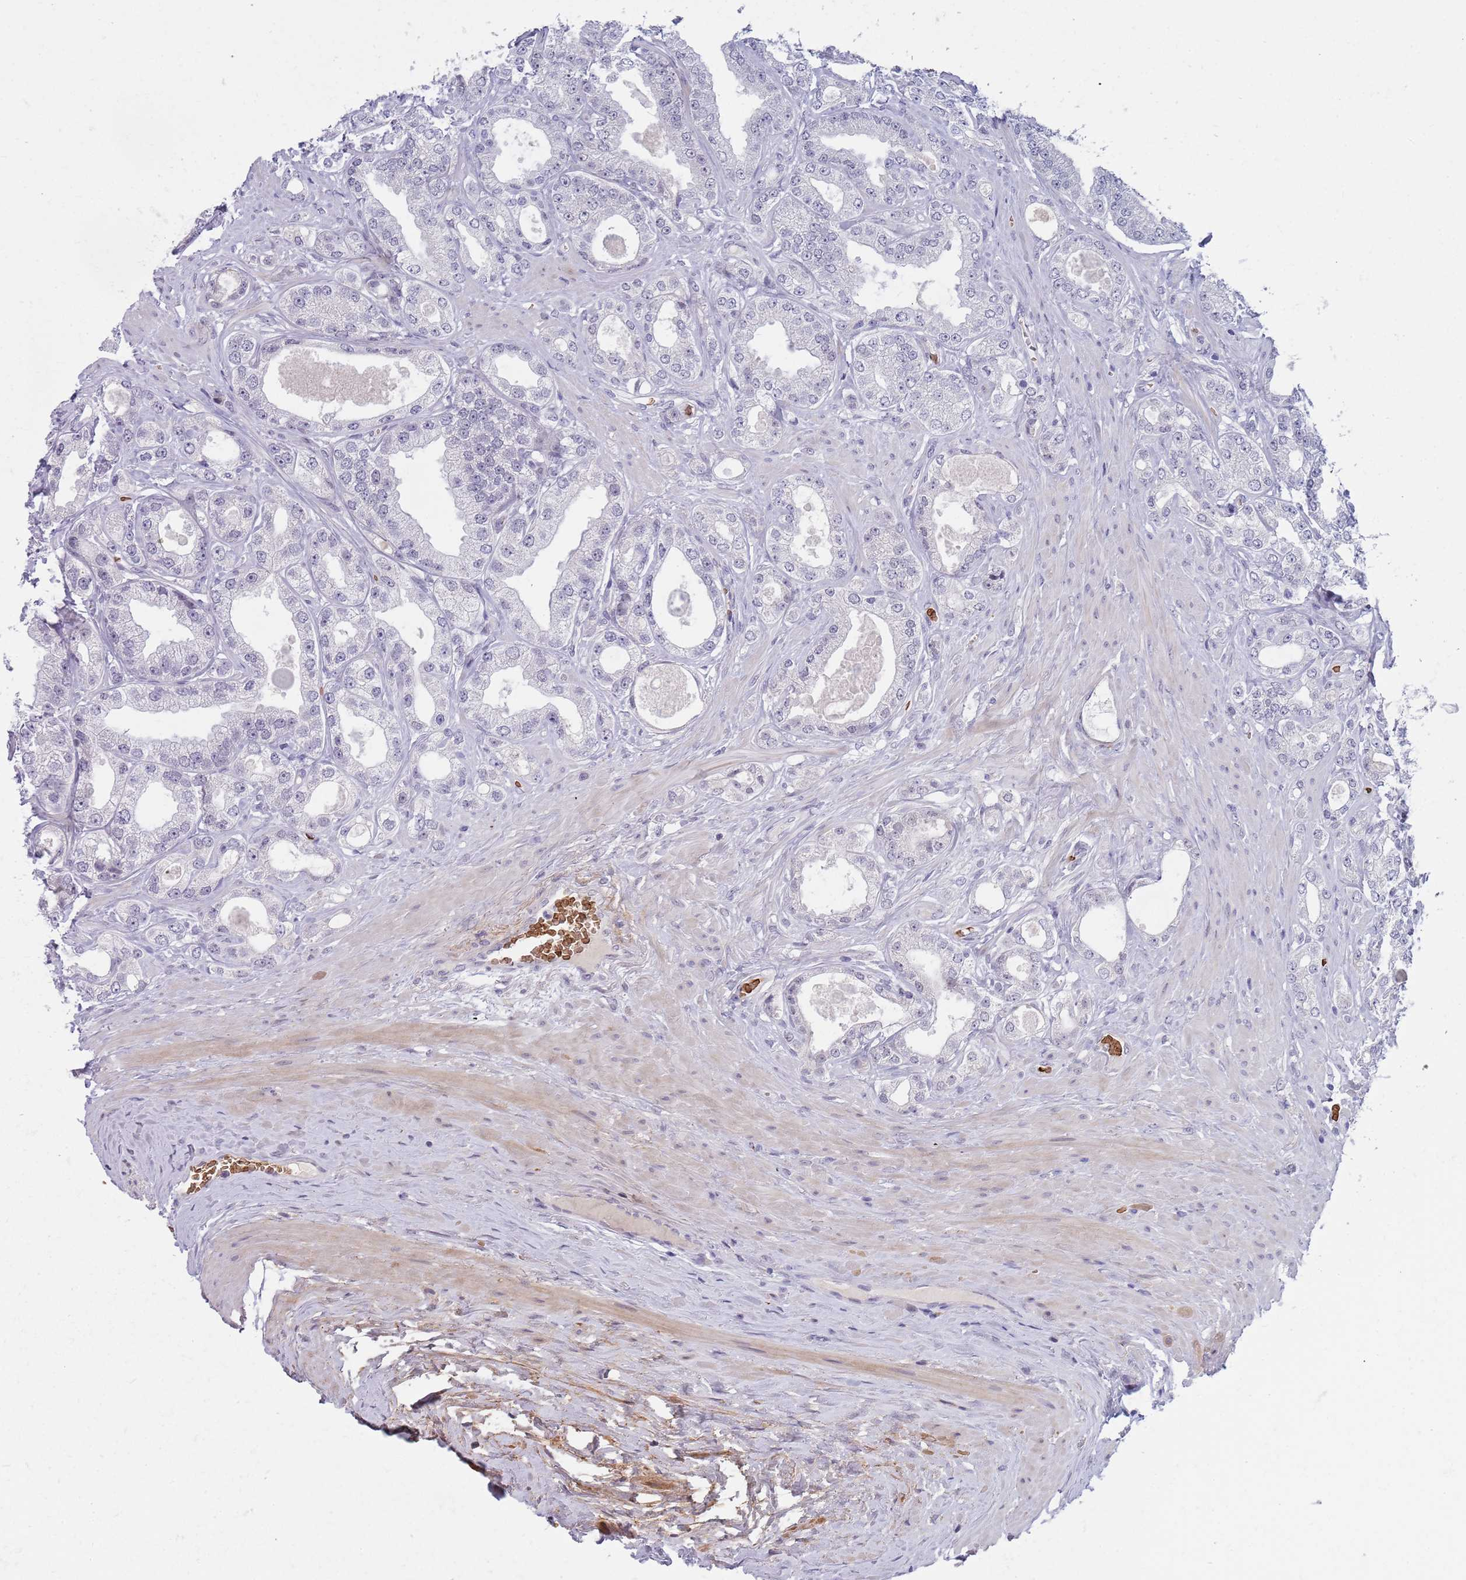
{"staining": {"intensity": "negative", "quantity": "none", "location": "none"}, "tissue": "prostate cancer", "cell_type": "Tumor cells", "image_type": "cancer", "snomed": [{"axis": "morphology", "description": "Adenocarcinoma, Low grade"}, {"axis": "topography", "description": "Prostate"}], "caption": "IHC of prostate cancer exhibits no positivity in tumor cells.", "gene": "LYPD6B", "patient": {"sex": "male", "age": 63}}